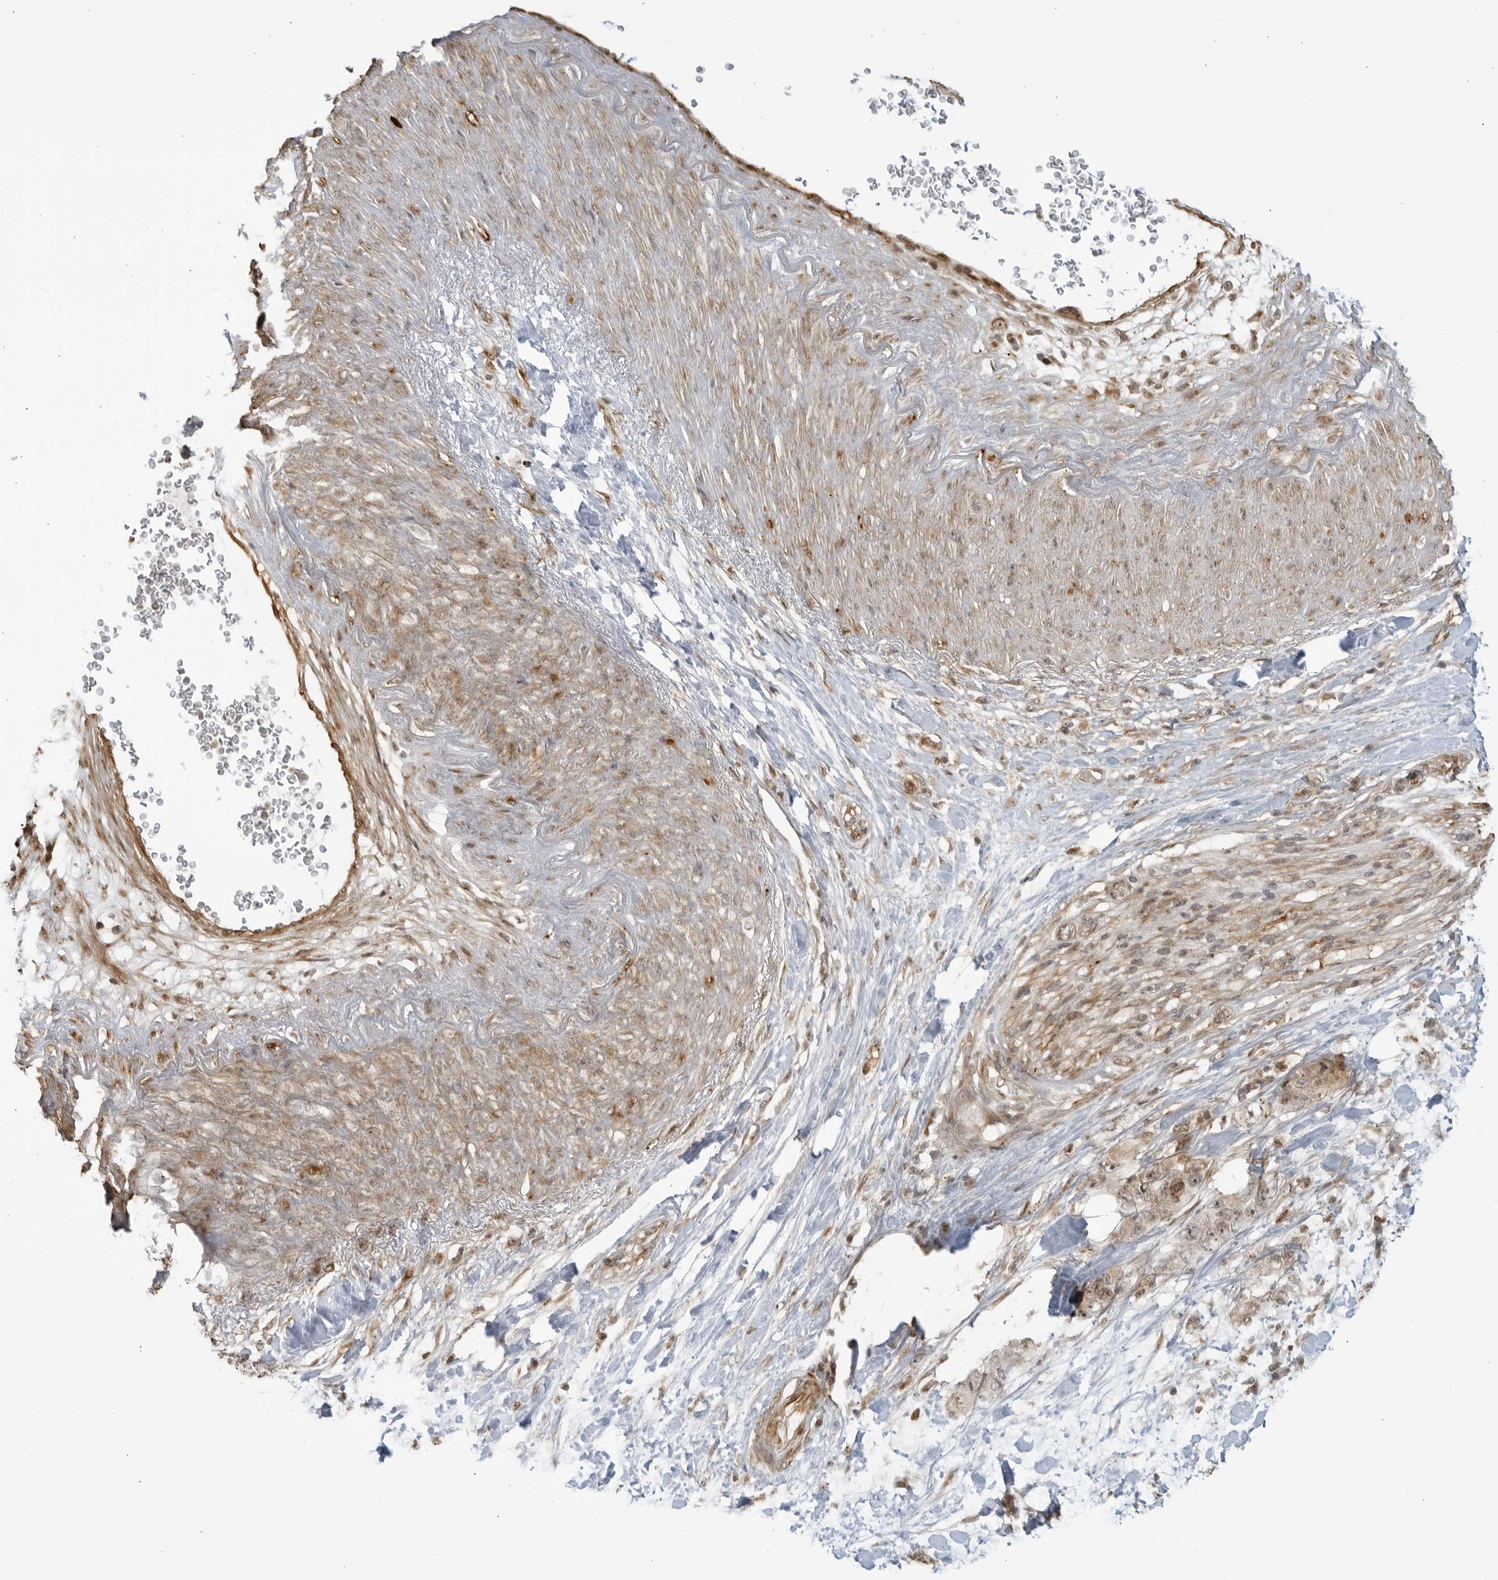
{"staining": {"intensity": "moderate", "quantity": "25%-75%", "location": "cytoplasmic/membranous,nuclear"}, "tissue": "pancreatic cancer", "cell_type": "Tumor cells", "image_type": "cancer", "snomed": [{"axis": "morphology", "description": "Adenocarcinoma, NOS"}, {"axis": "topography", "description": "Pancreas"}], "caption": "Human pancreatic adenocarcinoma stained for a protein (brown) reveals moderate cytoplasmic/membranous and nuclear positive expression in about 25%-75% of tumor cells.", "gene": "TCF21", "patient": {"sex": "female", "age": 73}}